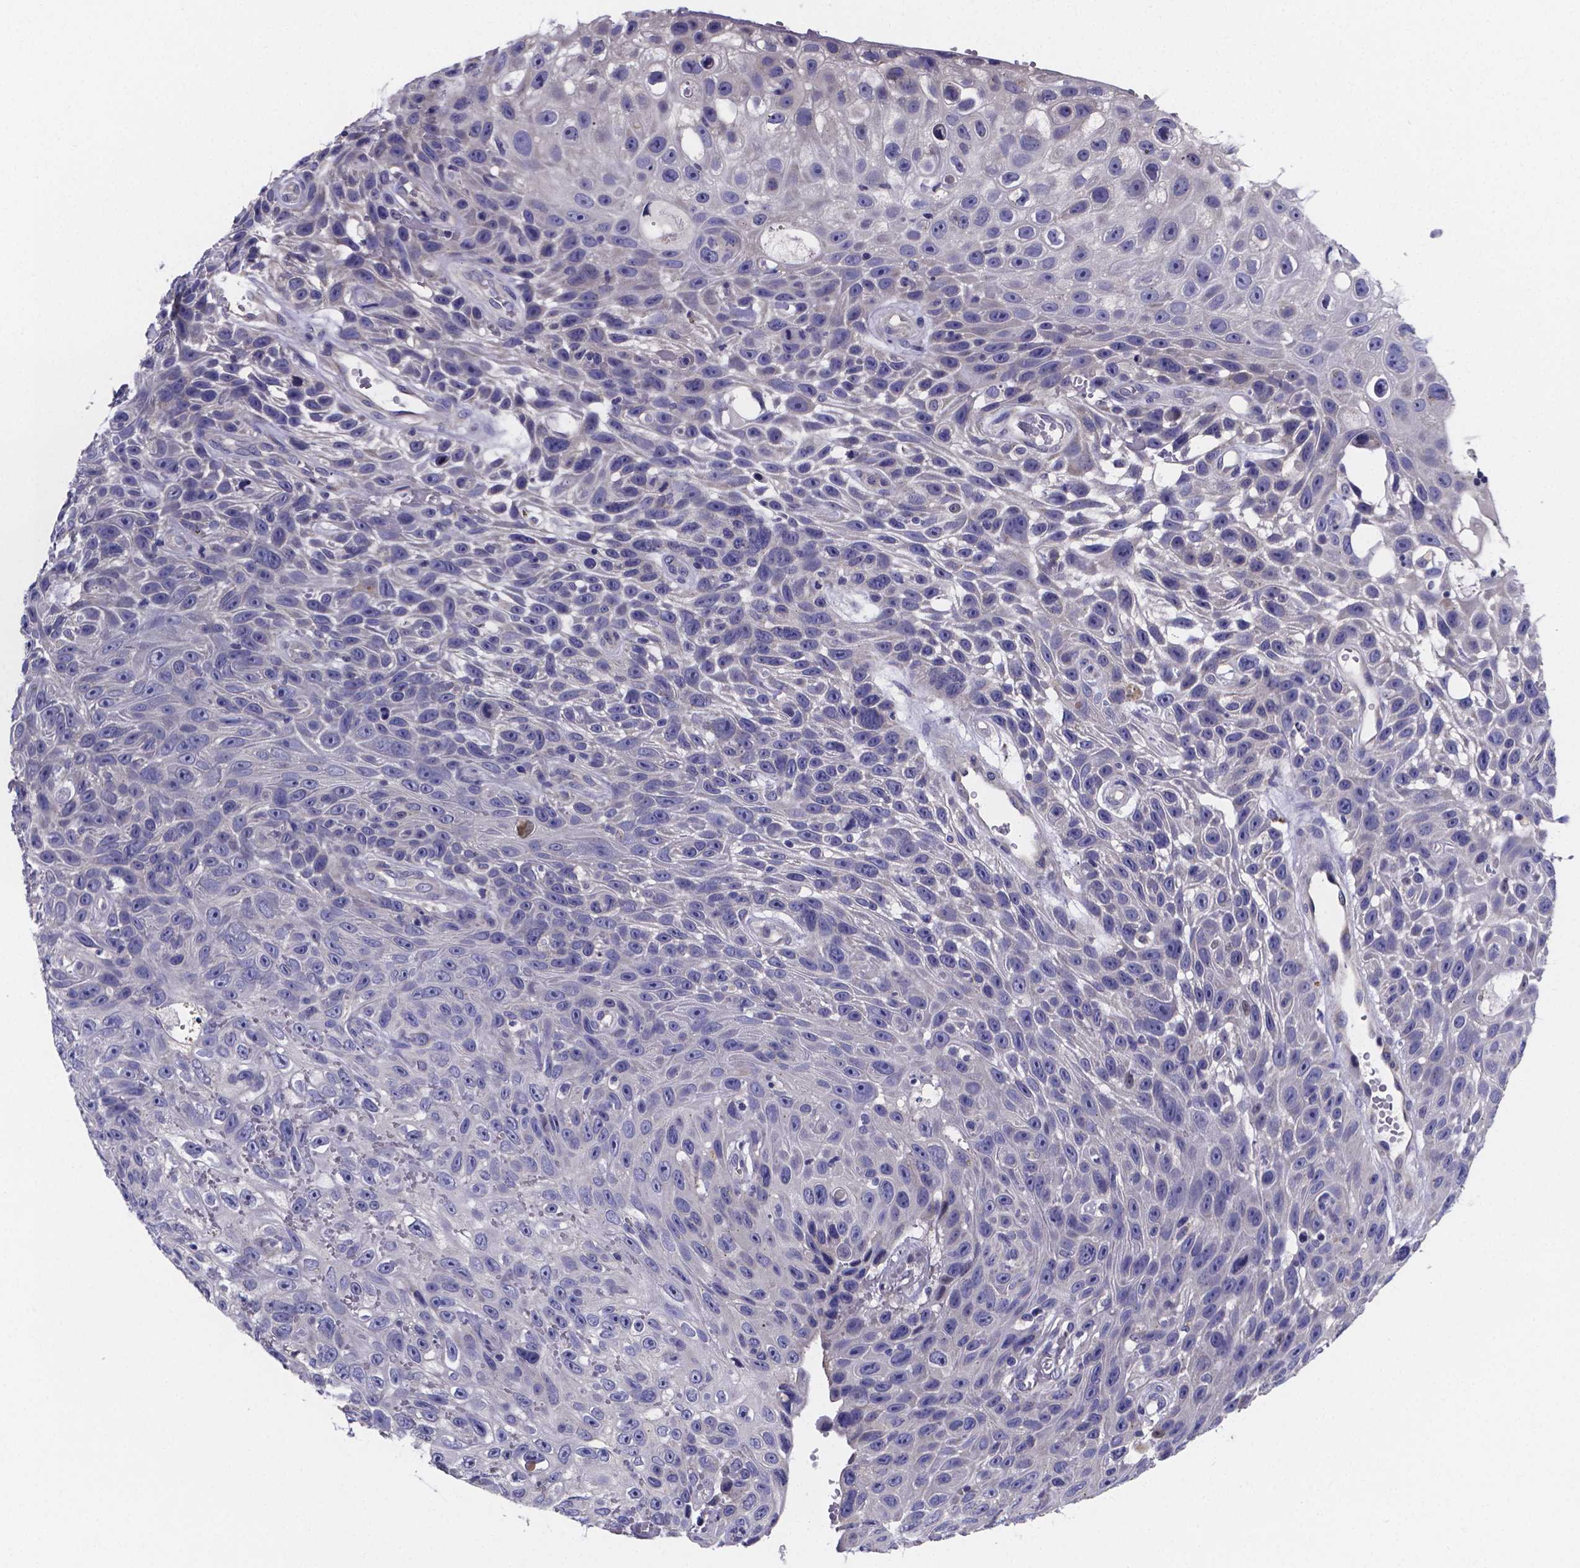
{"staining": {"intensity": "negative", "quantity": "none", "location": "none"}, "tissue": "skin cancer", "cell_type": "Tumor cells", "image_type": "cancer", "snomed": [{"axis": "morphology", "description": "Squamous cell carcinoma, NOS"}, {"axis": "topography", "description": "Skin"}], "caption": "Immunohistochemistry of squamous cell carcinoma (skin) displays no expression in tumor cells. The staining is performed using DAB (3,3'-diaminobenzidine) brown chromogen with nuclei counter-stained in using hematoxylin.", "gene": "SFRP4", "patient": {"sex": "male", "age": 82}}